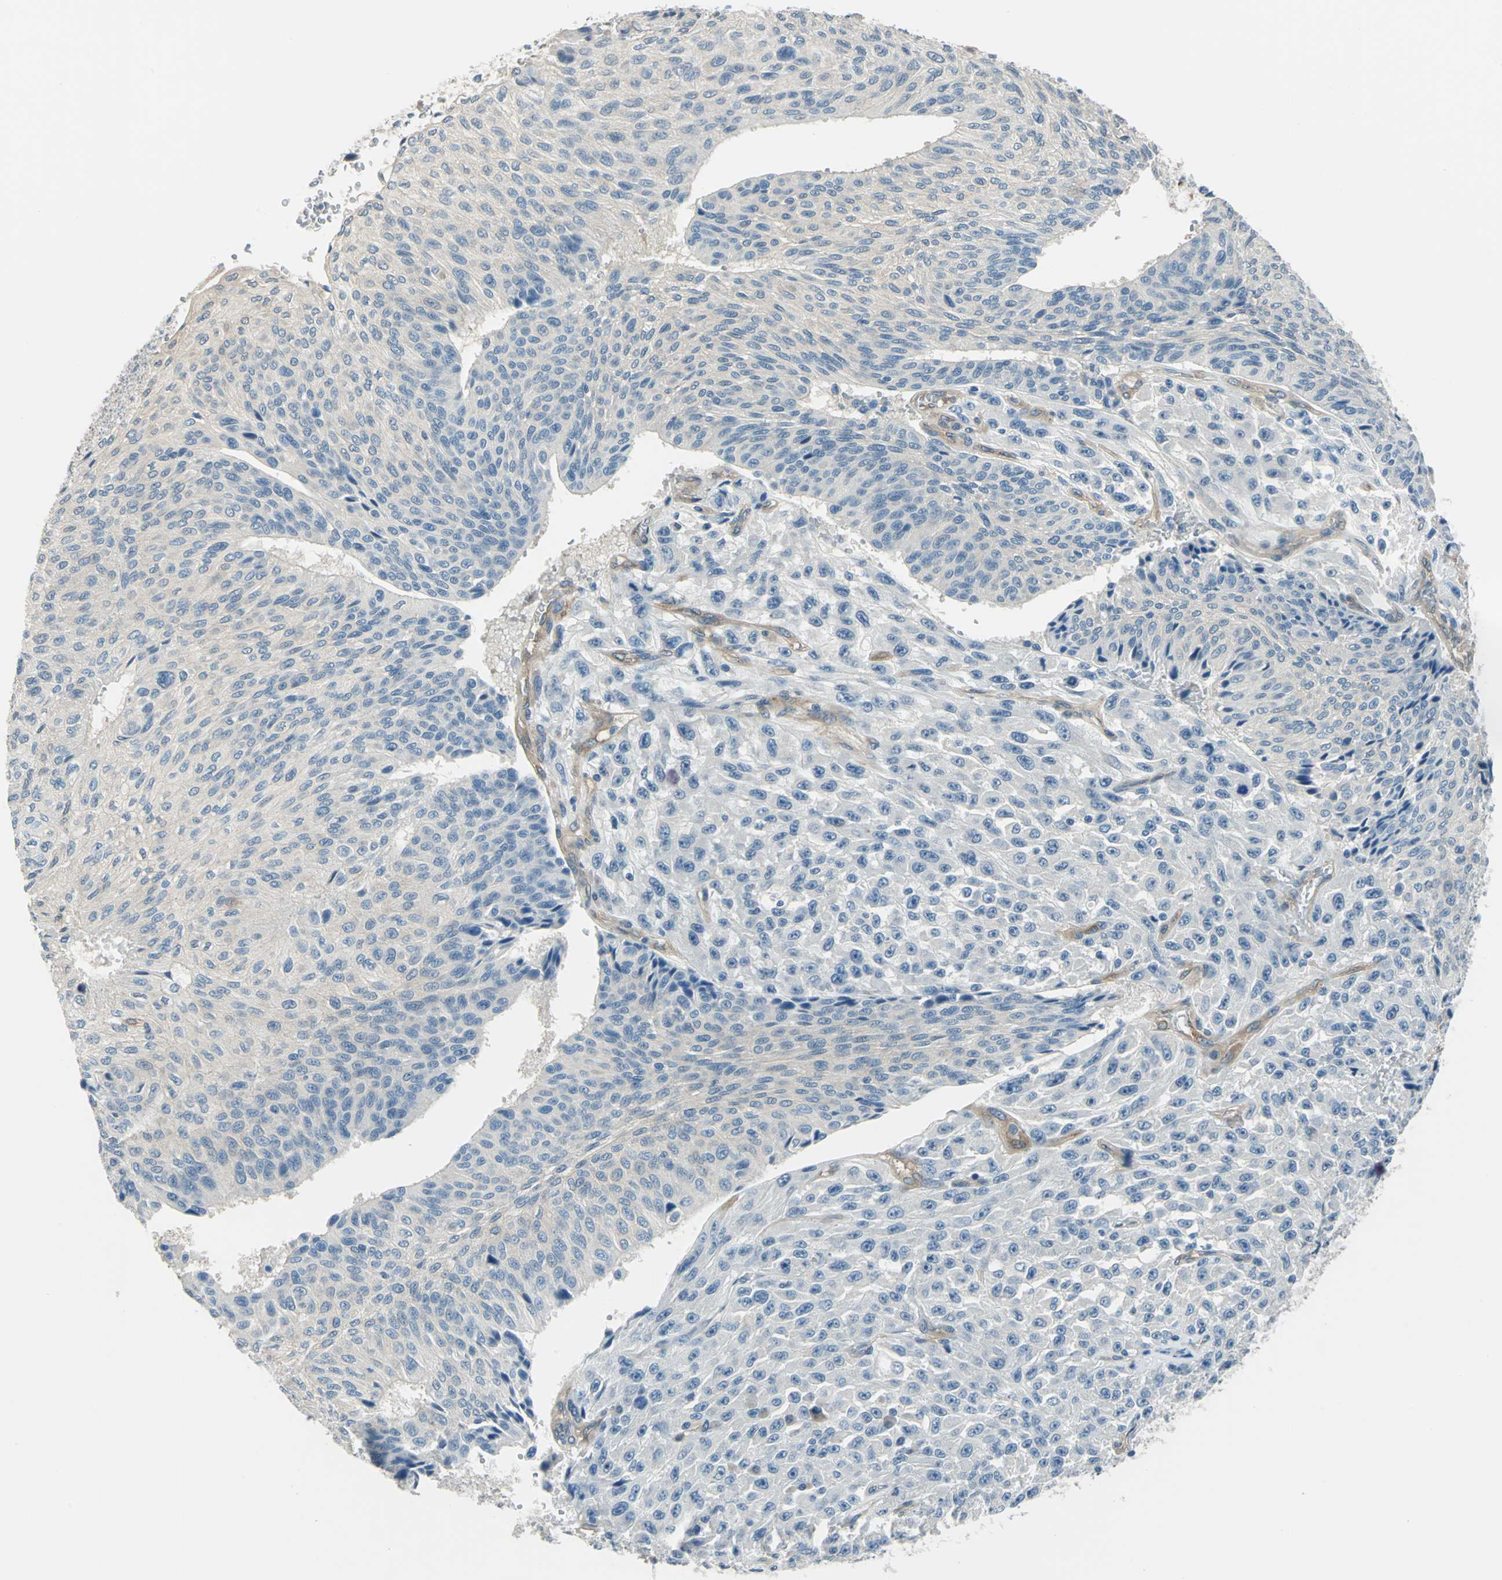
{"staining": {"intensity": "weak", "quantity": "25%-75%", "location": "cytoplasmic/membranous"}, "tissue": "urothelial cancer", "cell_type": "Tumor cells", "image_type": "cancer", "snomed": [{"axis": "morphology", "description": "Urothelial carcinoma, High grade"}, {"axis": "topography", "description": "Urinary bladder"}], "caption": "Tumor cells reveal low levels of weak cytoplasmic/membranous staining in approximately 25%-75% of cells in urothelial cancer. (brown staining indicates protein expression, while blue staining denotes nuclei).", "gene": "CDC42EP1", "patient": {"sex": "male", "age": 66}}